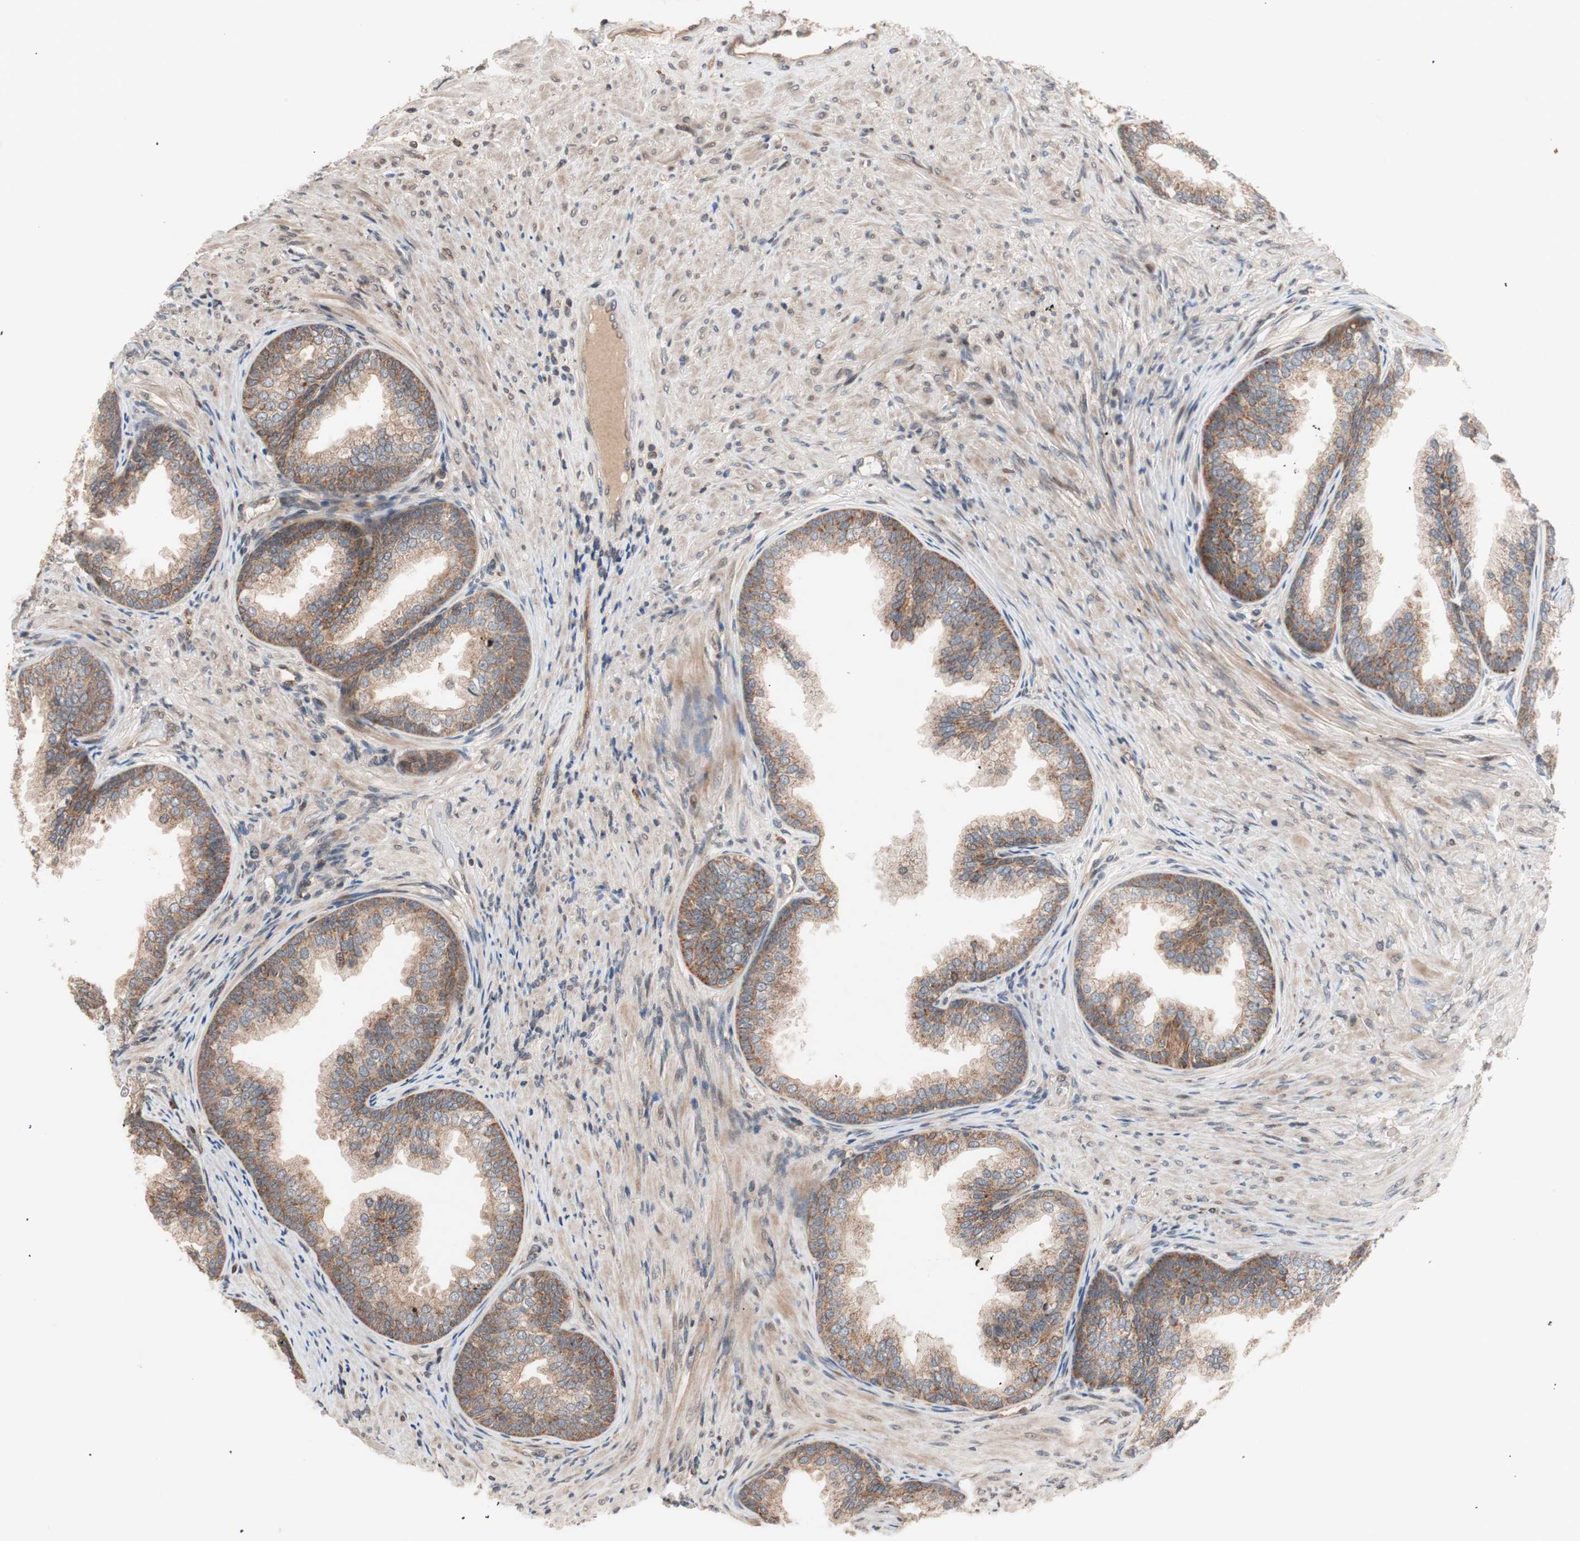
{"staining": {"intensity": "moderate", "quantity": ">75%", "location": "cytoplasmic/membranous"}, "tissue": "prostate", "cell_type": "Glandular cells", "image_type": "normal", "snomed": [{"axis": "morphology", "description": "Normal tissue, NOS"}, {"axis": "topography", "description": "Prostate"}], "caption": "This photomicrograph displays normal prostate stained with IHC to label a protein in brown. The cytoplasmic/membranous of glandular cells show moderate positivity for the protein. Nuclei are counter-stained blue.", "gene": "NF2", "patient": {"sex": "male", "age": 76}}